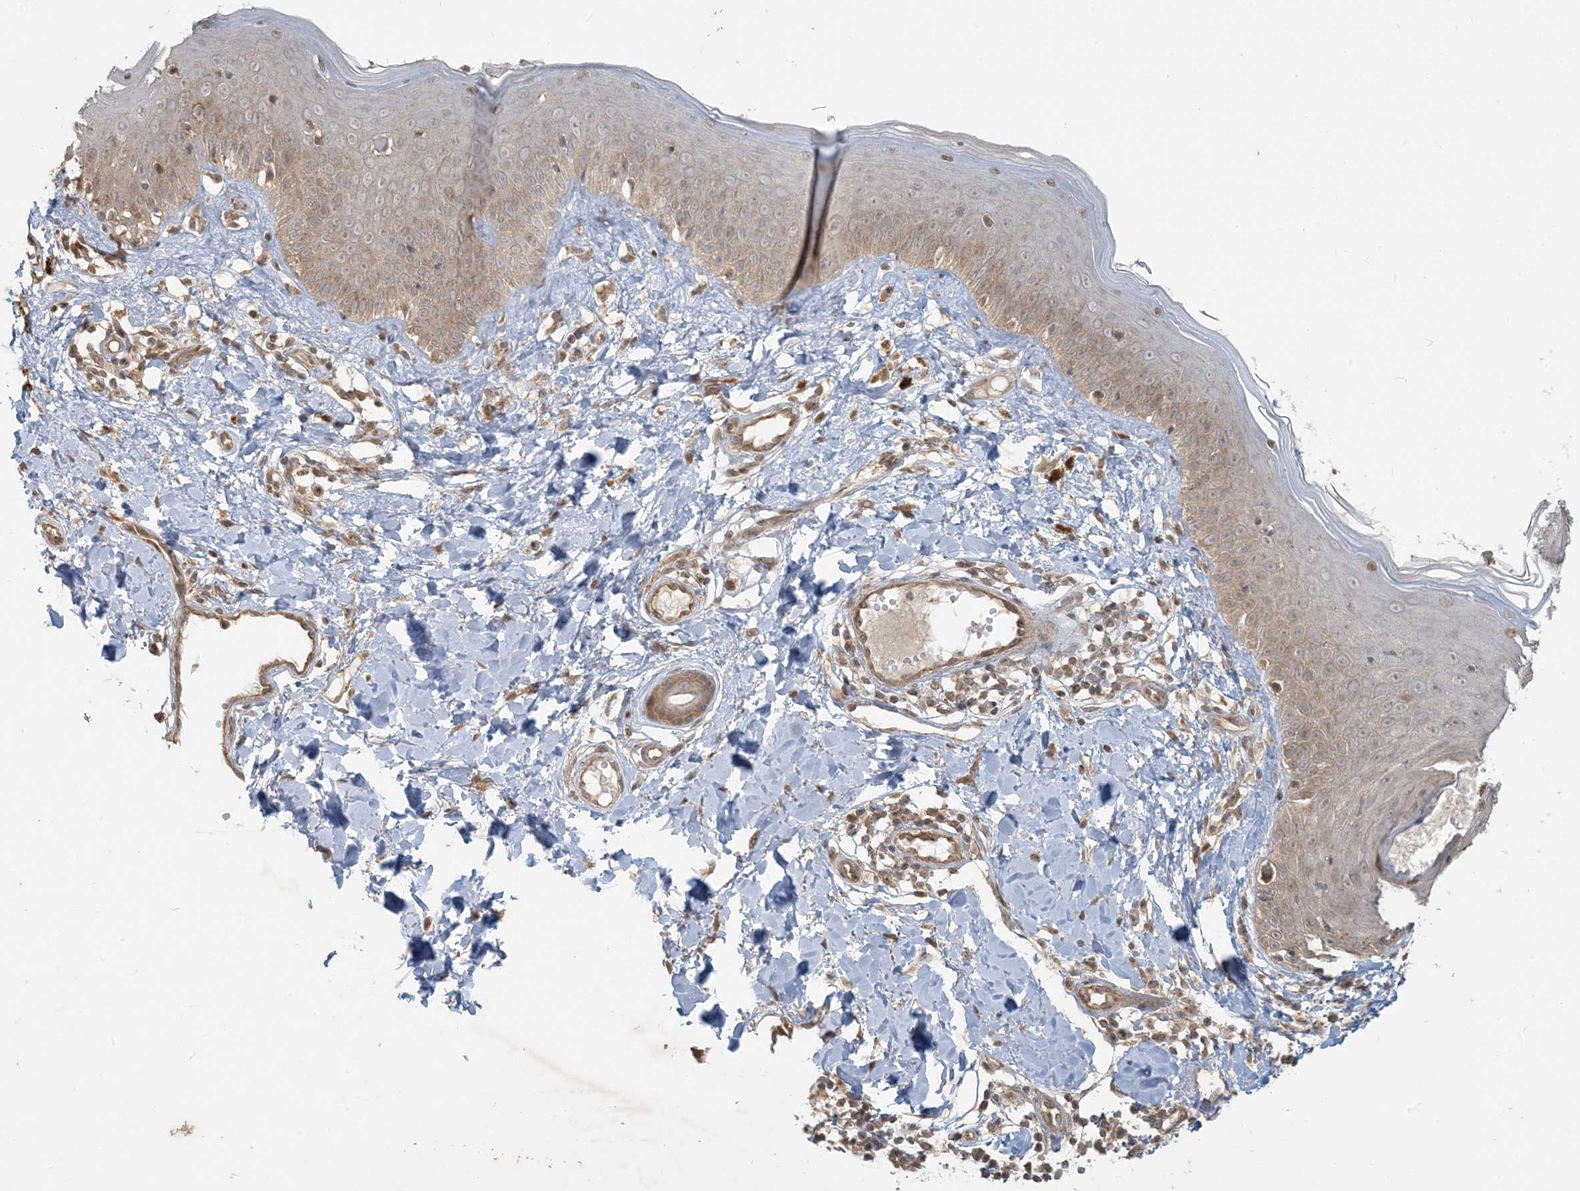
{"staining": {"intensity": "moderate", "quantity": ">75%", "location": "cytoplasmic/membranous"}, "tissue": "skin", "cell_type": "Fibroblasts", "image_type": "normal", "snomed": [{"axis": "morphology", "description": "Normal tissue, NOS"}, {"axis": "topography", "description": "Skin"}], "caption": "There is medium levels of moderate cytoplasmic/membranous staining in fibroblasts of benign skin, as demonstrated by immunohistochemical staining (brown color).", "gene": "BCORL1", "patient": {"sex": "male", "age": 52}}